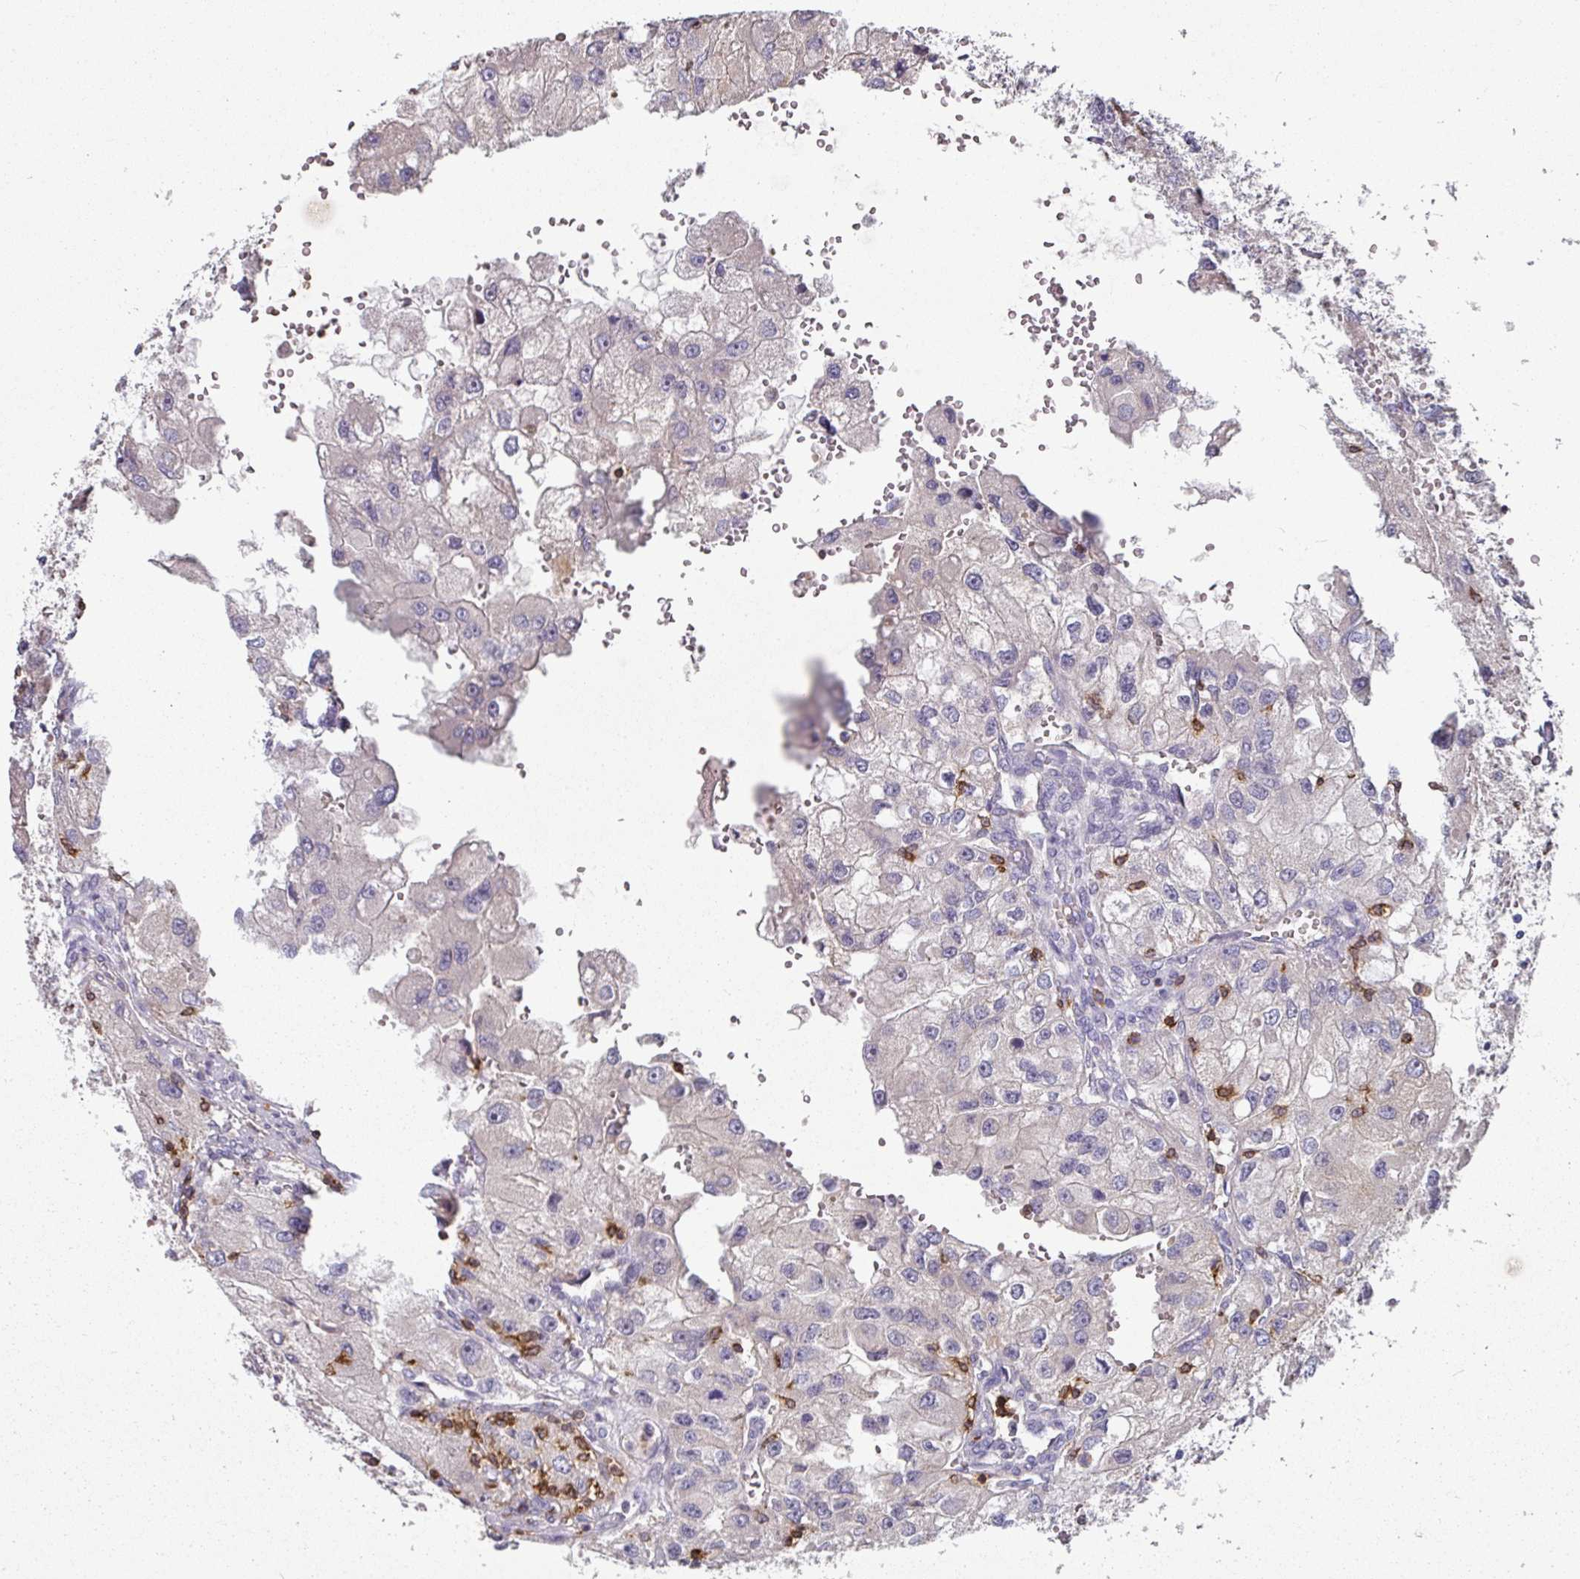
{"staining": {"intensity": "negative", "quantity": "none", "location": "none"}, "tissue": "renal cancer", "cell_type": "Tumor cells", "image_type": "cancer", "snomed": [{"axis": "morphology", "description": "Adenocarcinoma, NOS"}, {"axis": "topography", "description": "Kidney"}], "caption": "IHC of adenocarcinoma (renal) displays no positivity in tumor cells.", "gene": "CD3G", "patient": {"sex": "male", "age": 63}}